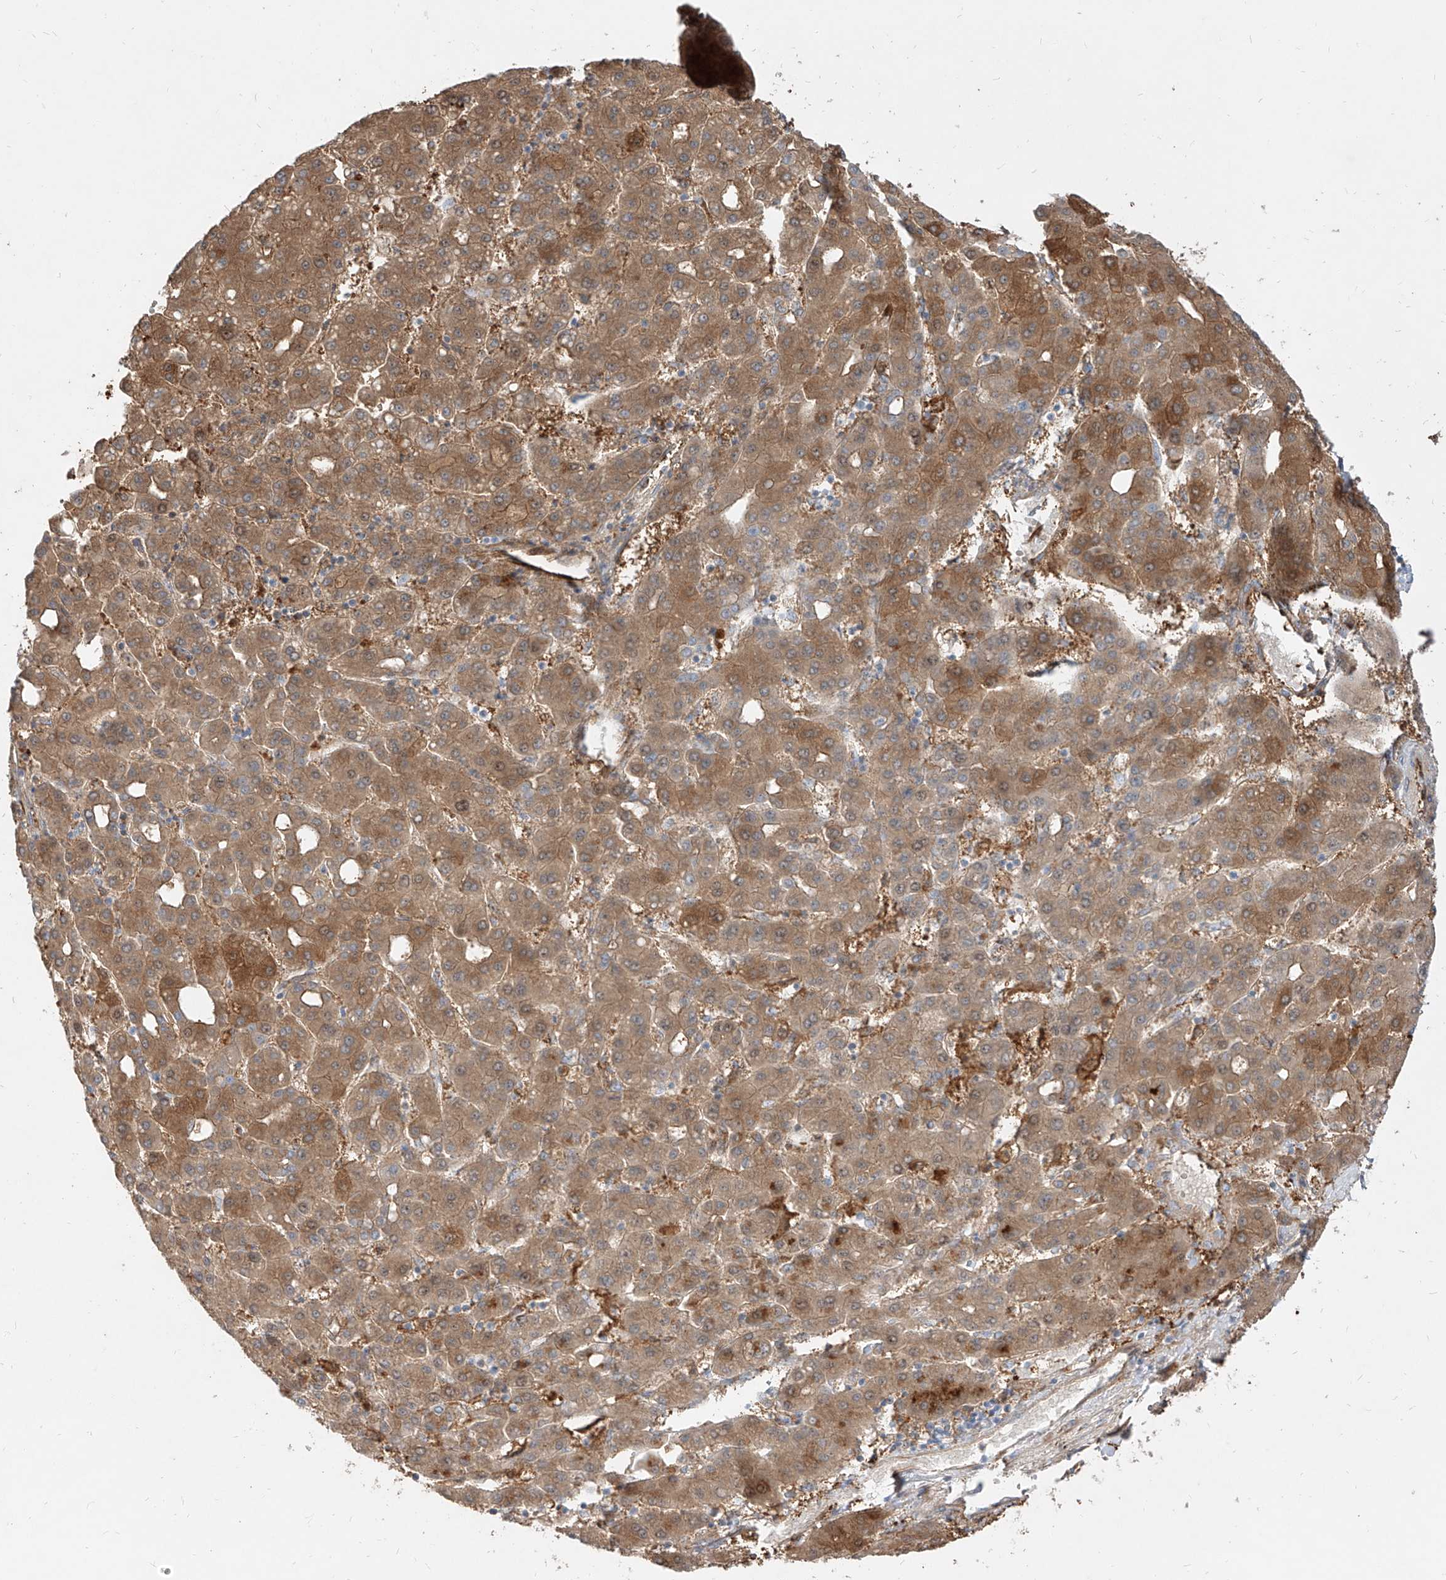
{"staining": {"intensity": "moderate", "quantity": ">75%", "location": "cytoplasmic/membranous"}, "tissue": "liver cancer", "cell_type": "Tumor cells", "image_type": "cancer", "snomed": [{"axis": "morphology", "description": "Carcinoma, Hepatocellular, NOS"}, {"axis": "topography", "description": "Liver"}], "caption": "Protein staining displays moderate cytoplasmic/membranous expression in approximately >75% of tumor cells in hepatocellular carcinoma (liver).", "gene": "KYNU", "patient": {"sex": "male", "age": 65}}